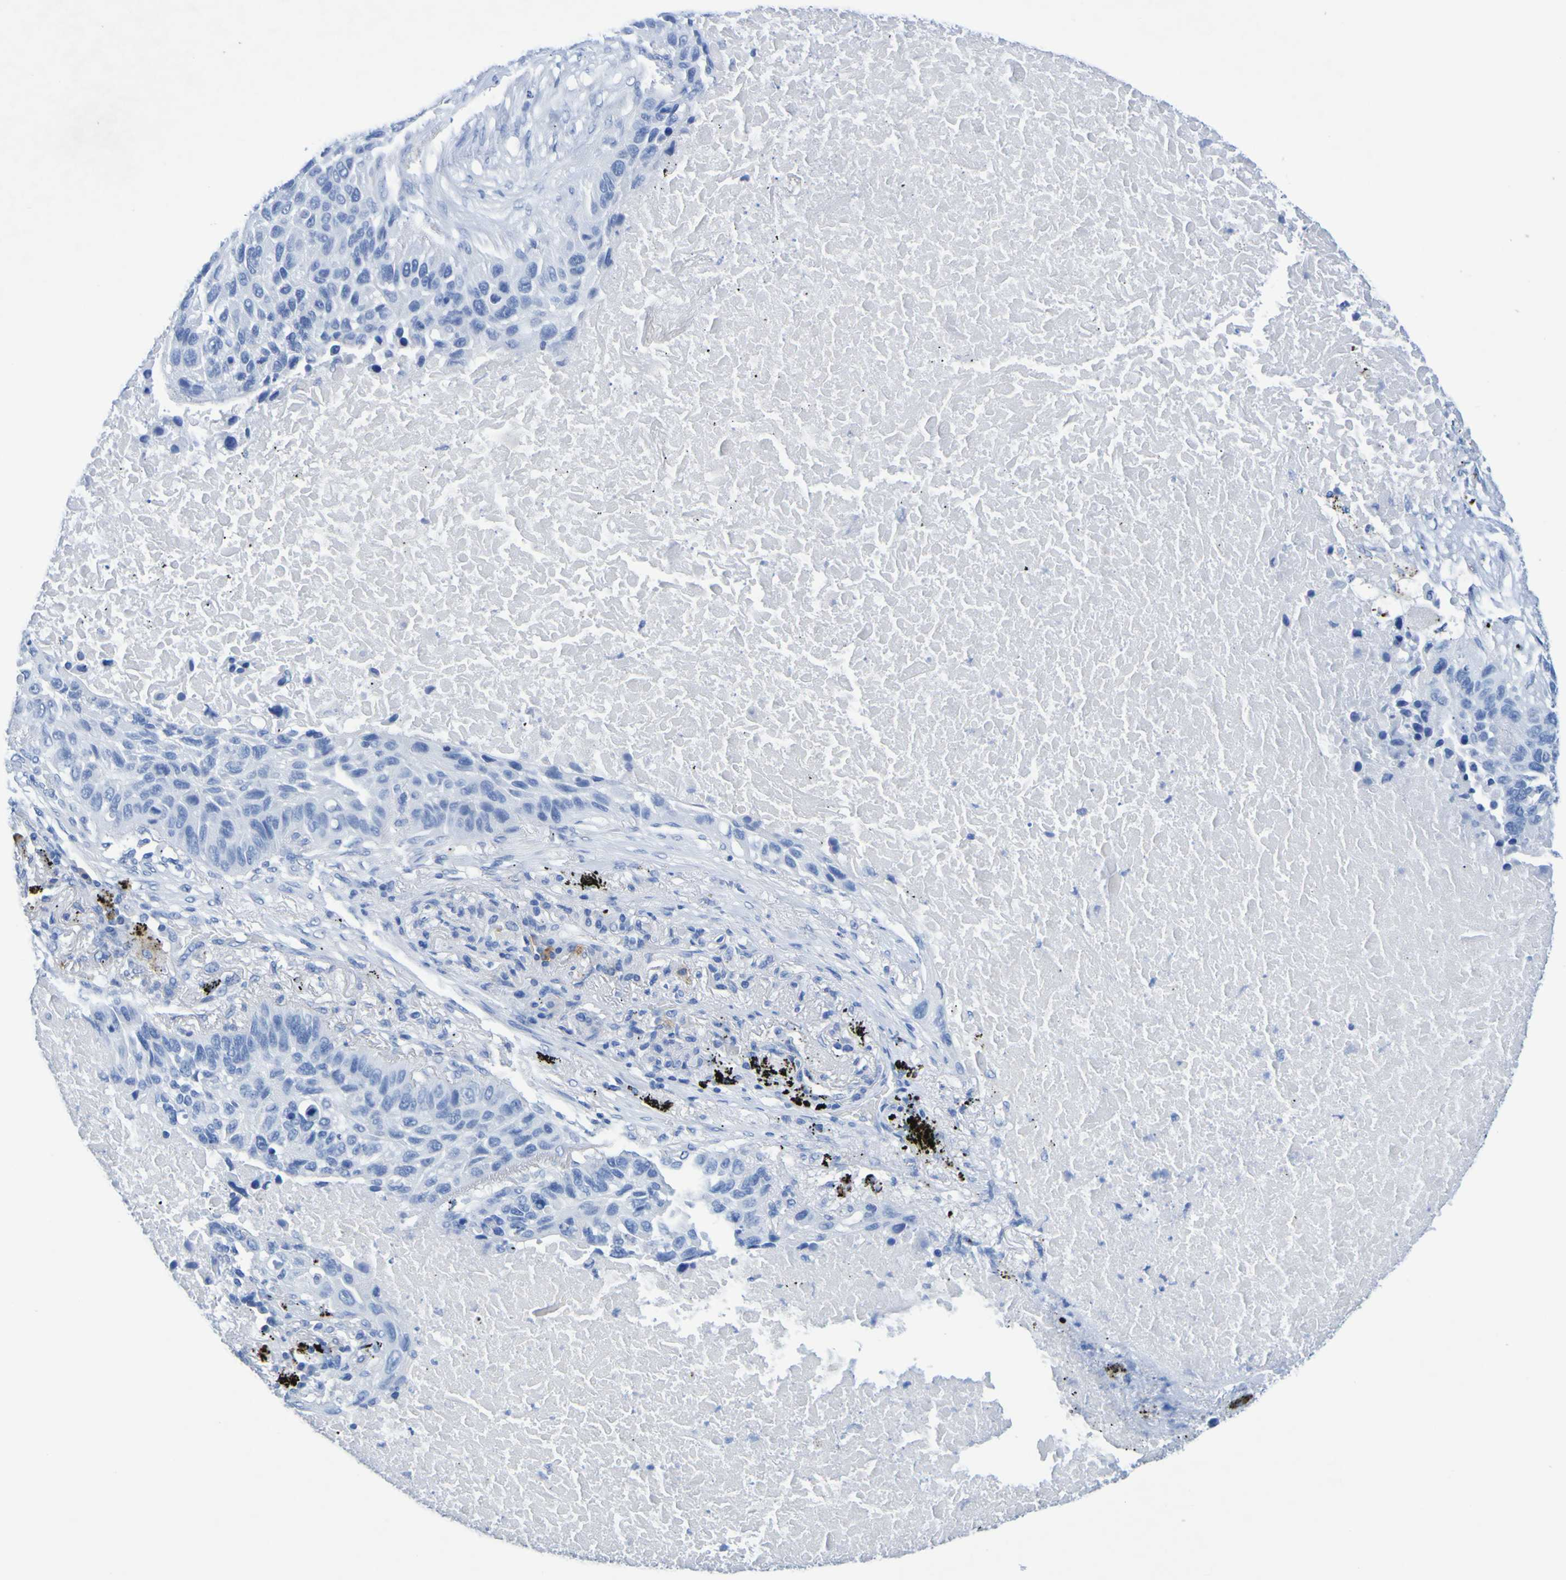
{"staining": {"intensity": "negative", "quantity": "none", "location": "none"}, "tissue": "lung cancer", "cell_type": "Tumor cells", "image_type": "cancer", "snomed": [{"axis": "morphology", "description": "Squamous cell carcinoma, NOS"}, {"axis": "topography", "description": "Lung"}], "caption": "An image of human lung squamous cell carcinoma is negative for staining in tumor cells.", "gene": "DPEP1", "patient": {"sex": "male", "age": 57}}